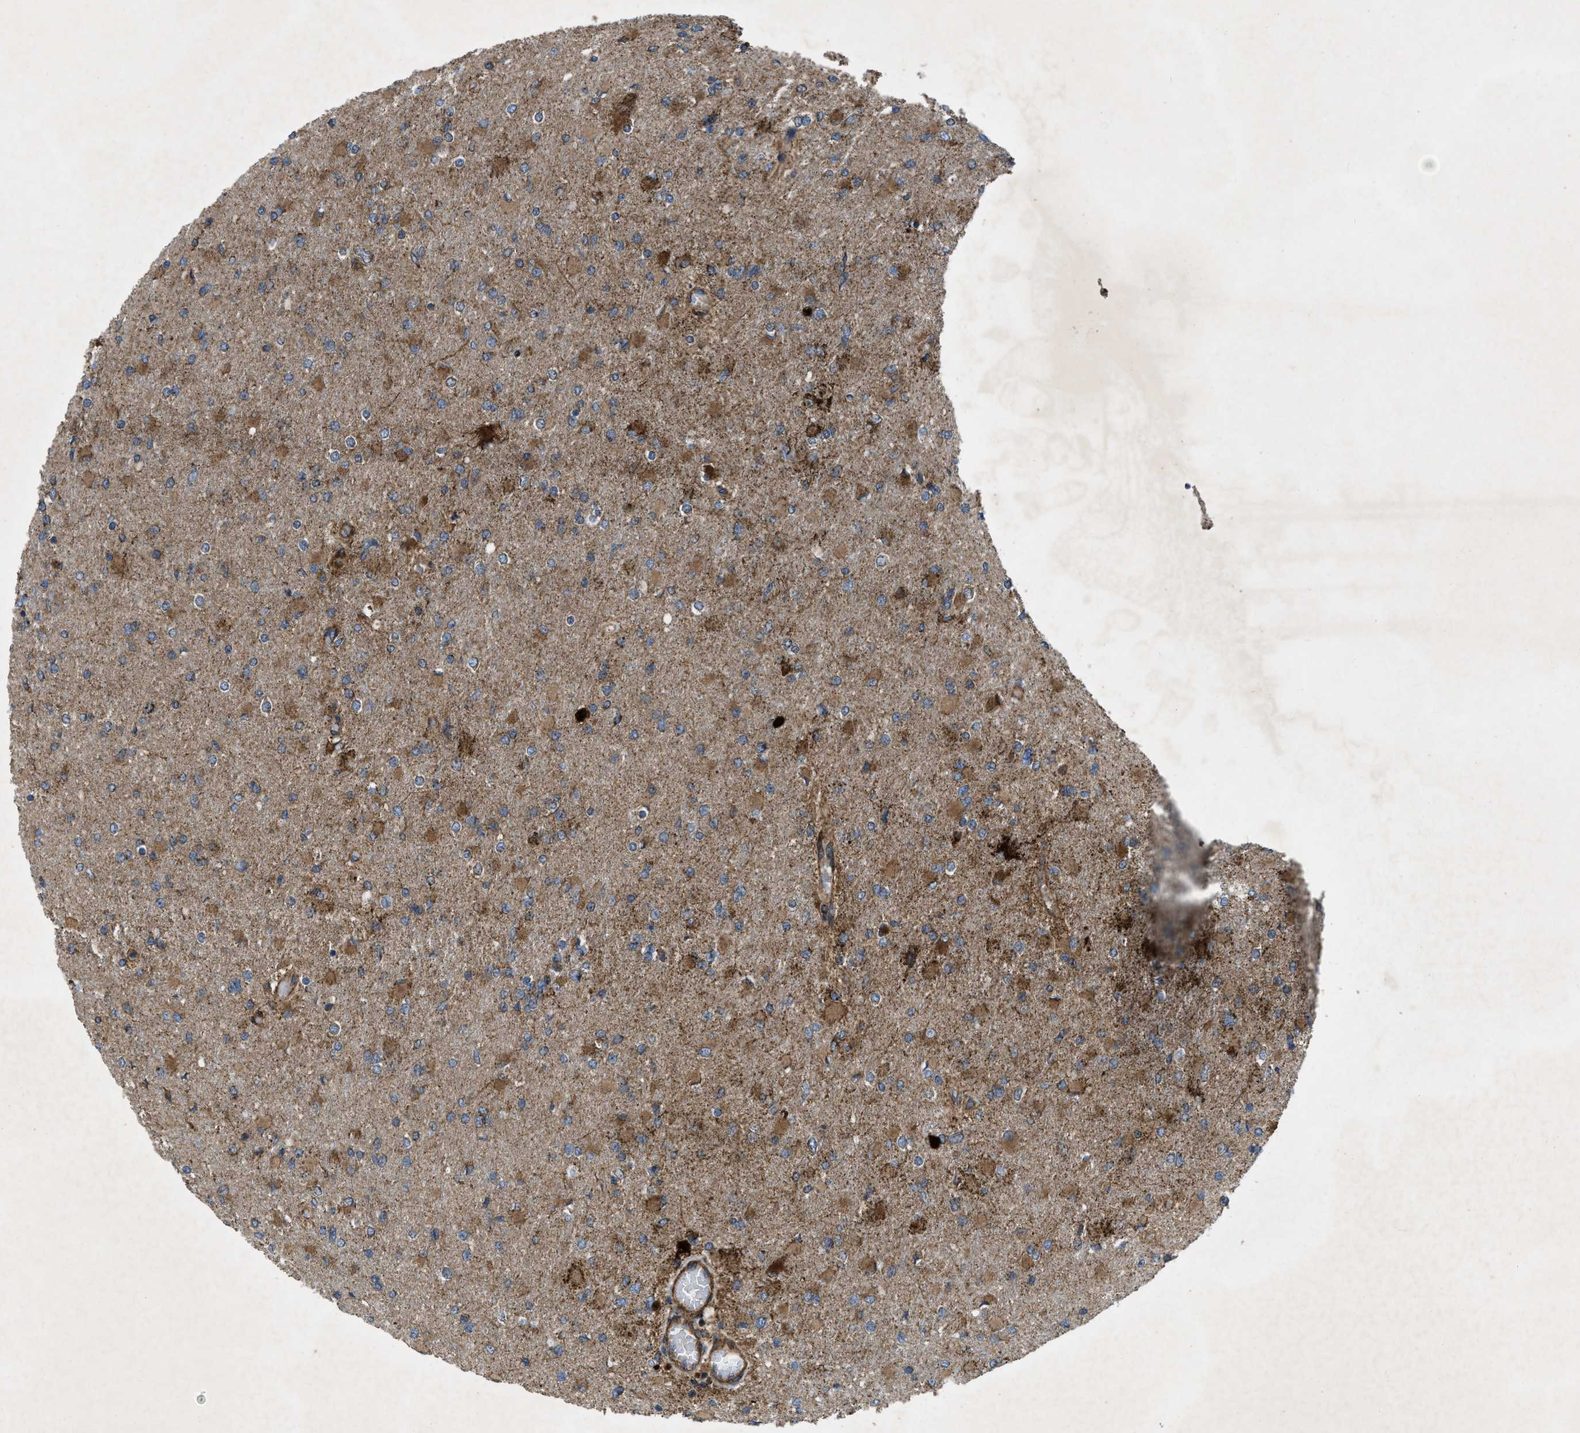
{"staining": {"intensity": "moderate", "quantity": ">75%", "location": "cytoplasmic/membranous"}, "tissue": "glioma", "cell_type": "Tumor cells", "image_type": "cancer", "snomed": [{"axis": "morphology", "description": "Glioma, malignant, High grade"}, {"axis": "topography", "description": "Cerebral cortex"}], "caption": "Immunohistochemistry (IHC) of glioma demonstrates medium levels of moderate cytoplasmic/membranous staining in about >75% of tumor cells.", "gene": "PER3", "patient": {"sex": "female", "age": 36}}